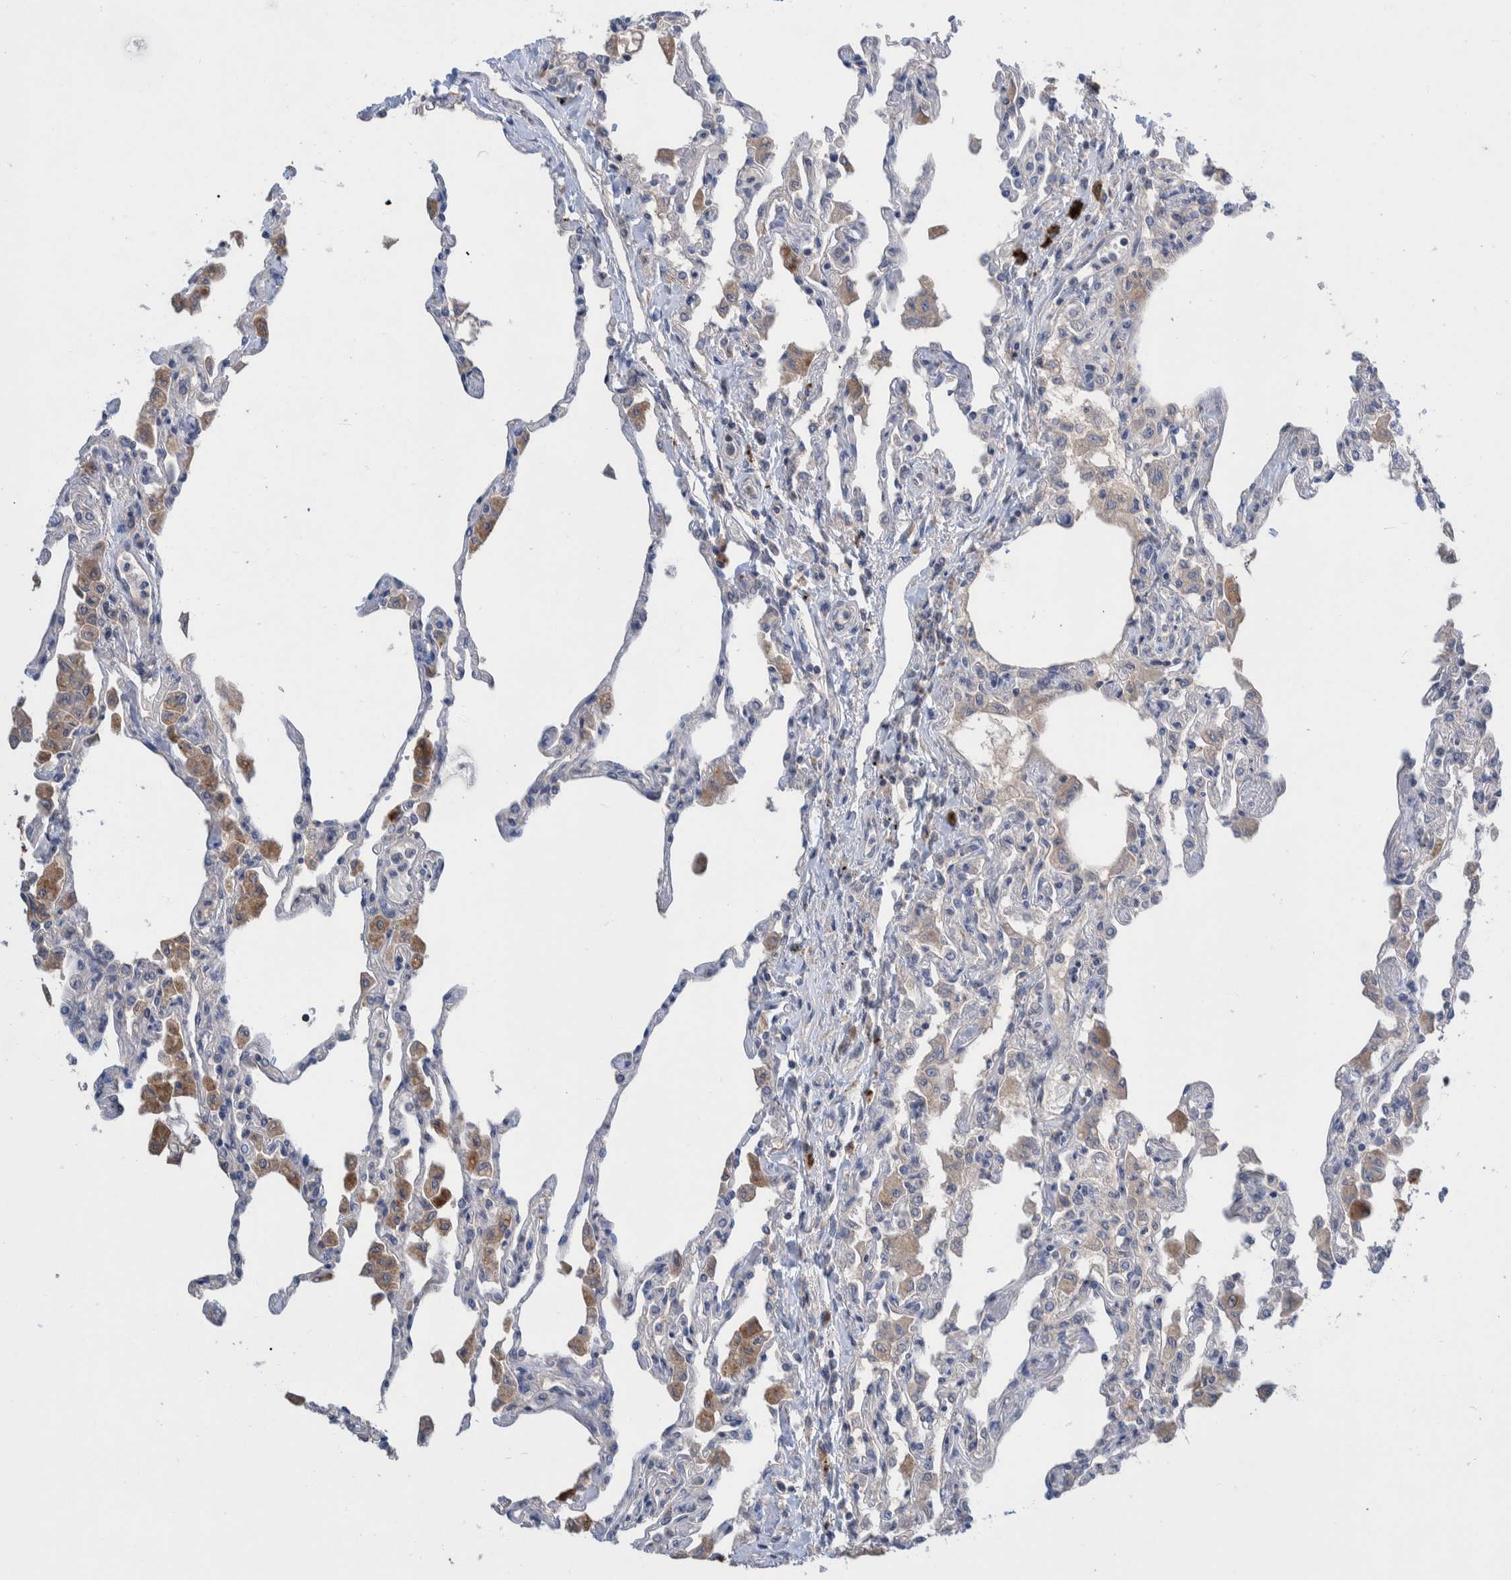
{"staining": {"intensity": "negative", "quantity": "none", "location": "none"}, "tissue": "lung", "cell_type": "Alveolar cells", "image_type": "normal", "snomed": [{"axis": "morphology", "description": "Normal tissue, NOS"}, {"axis": "topography", "description": "Bronchus"}, {"axis": "topography", "description": "Lung"}], "caption": "Lung was stained to show a protein in brown. There is no significant positivity in alveolar cells. (Brightfield microscopy of DAB (3,3'-diaminobenzidine) immunohistochemistry (IHC) at high magnification).", "gene": "PLPBP", "patient": {"sex": "female", "age": 49}}